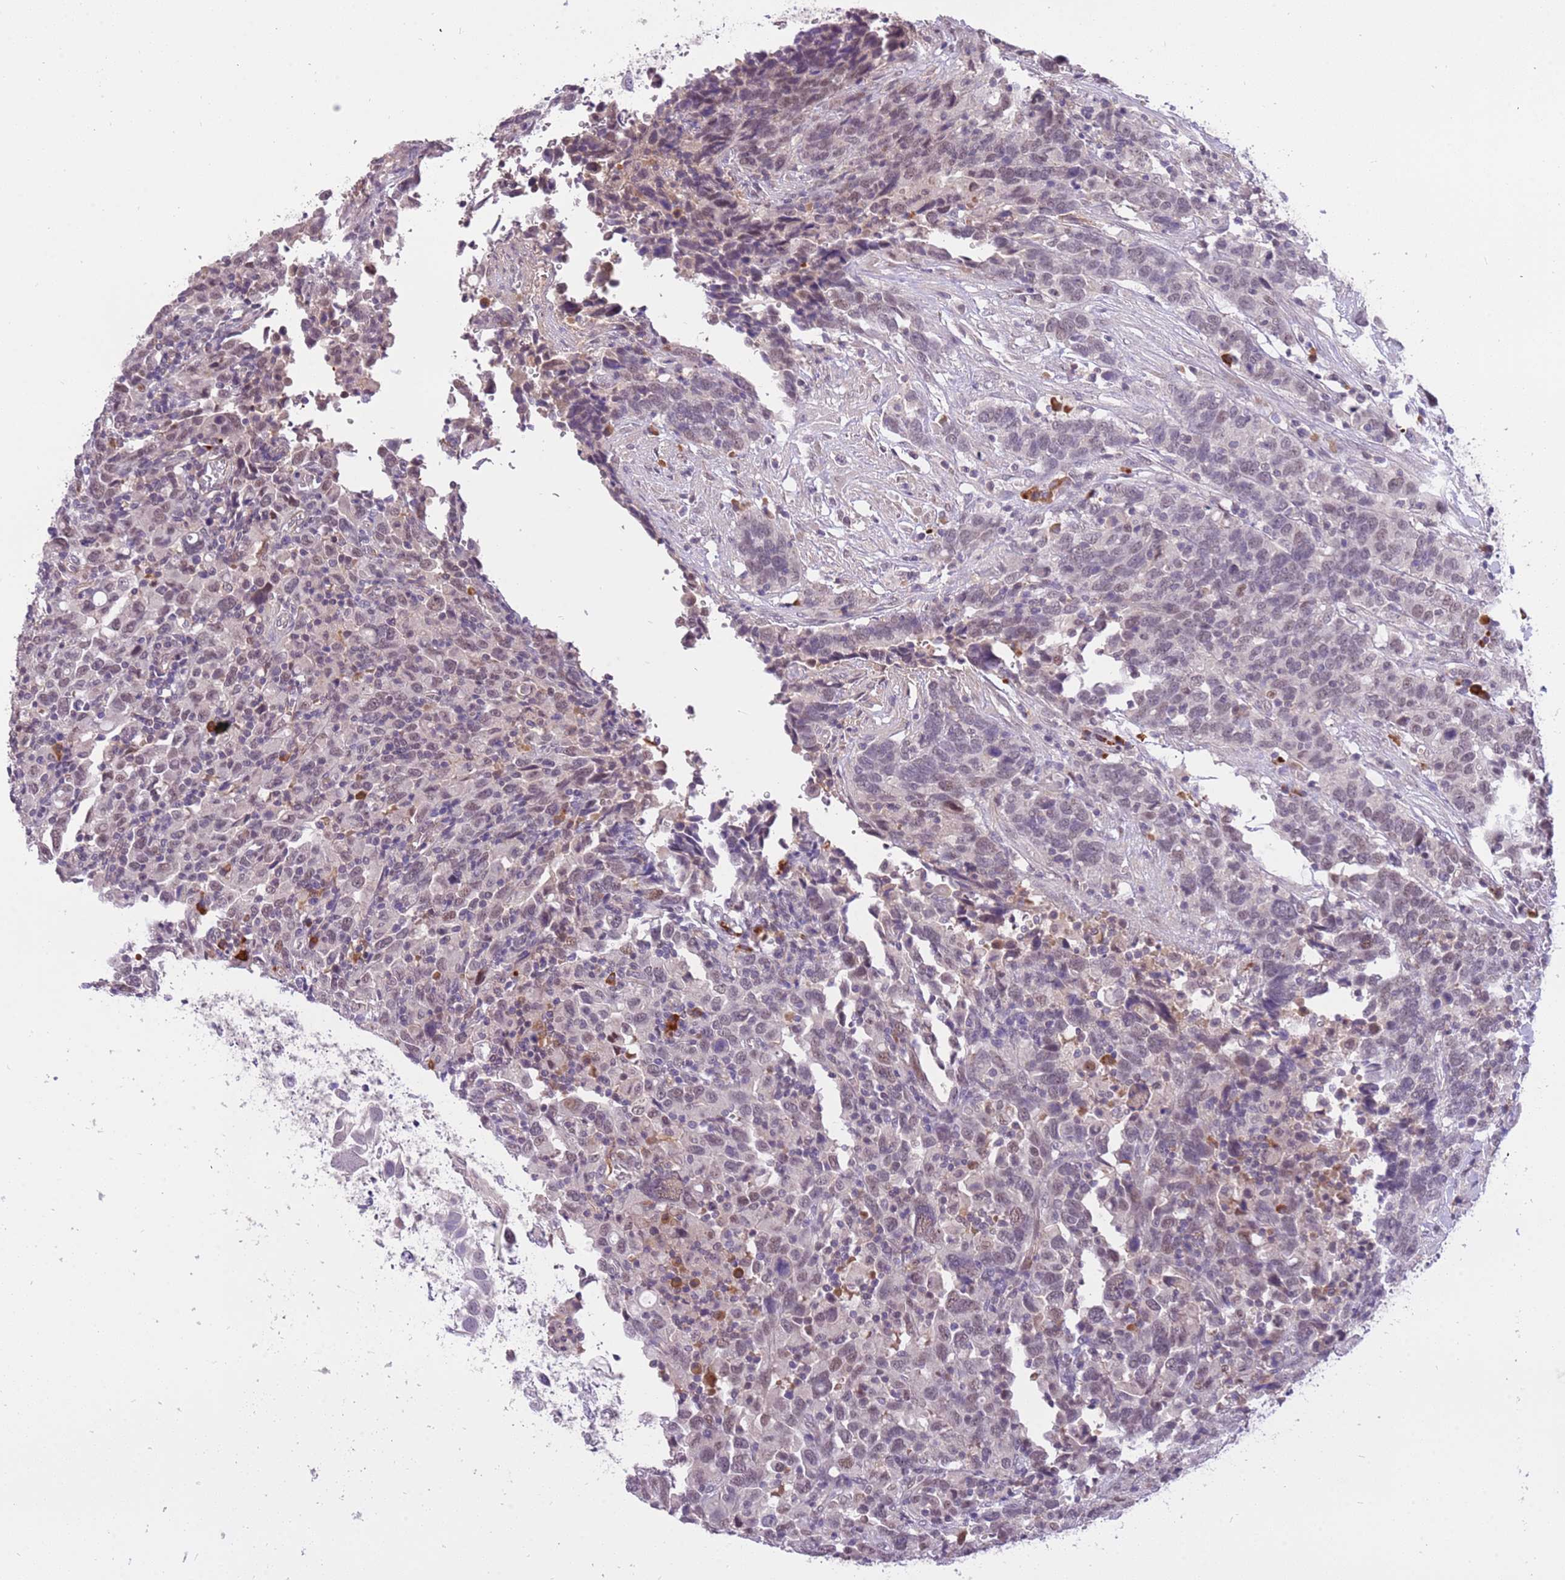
{"staining": {"intensity": "weak", "quantity": "<25%", "location": "nuclear"}, "tissue": "urothelial cancer", "cell_type": "Tumor cells", "image_type": "cancer", "snomed": [{"axis": "morphology", "description": "Urothelial carcinoma, High grade"}, {"axis": "topography", "description": "Urinary bladder"}], "caption": "Protein analysis of high-grade urothelial carcinoma displays no significant expression in tumor cells.", "gene": "MAGEF1", "patient": {"sex": "male", "age": 61}}